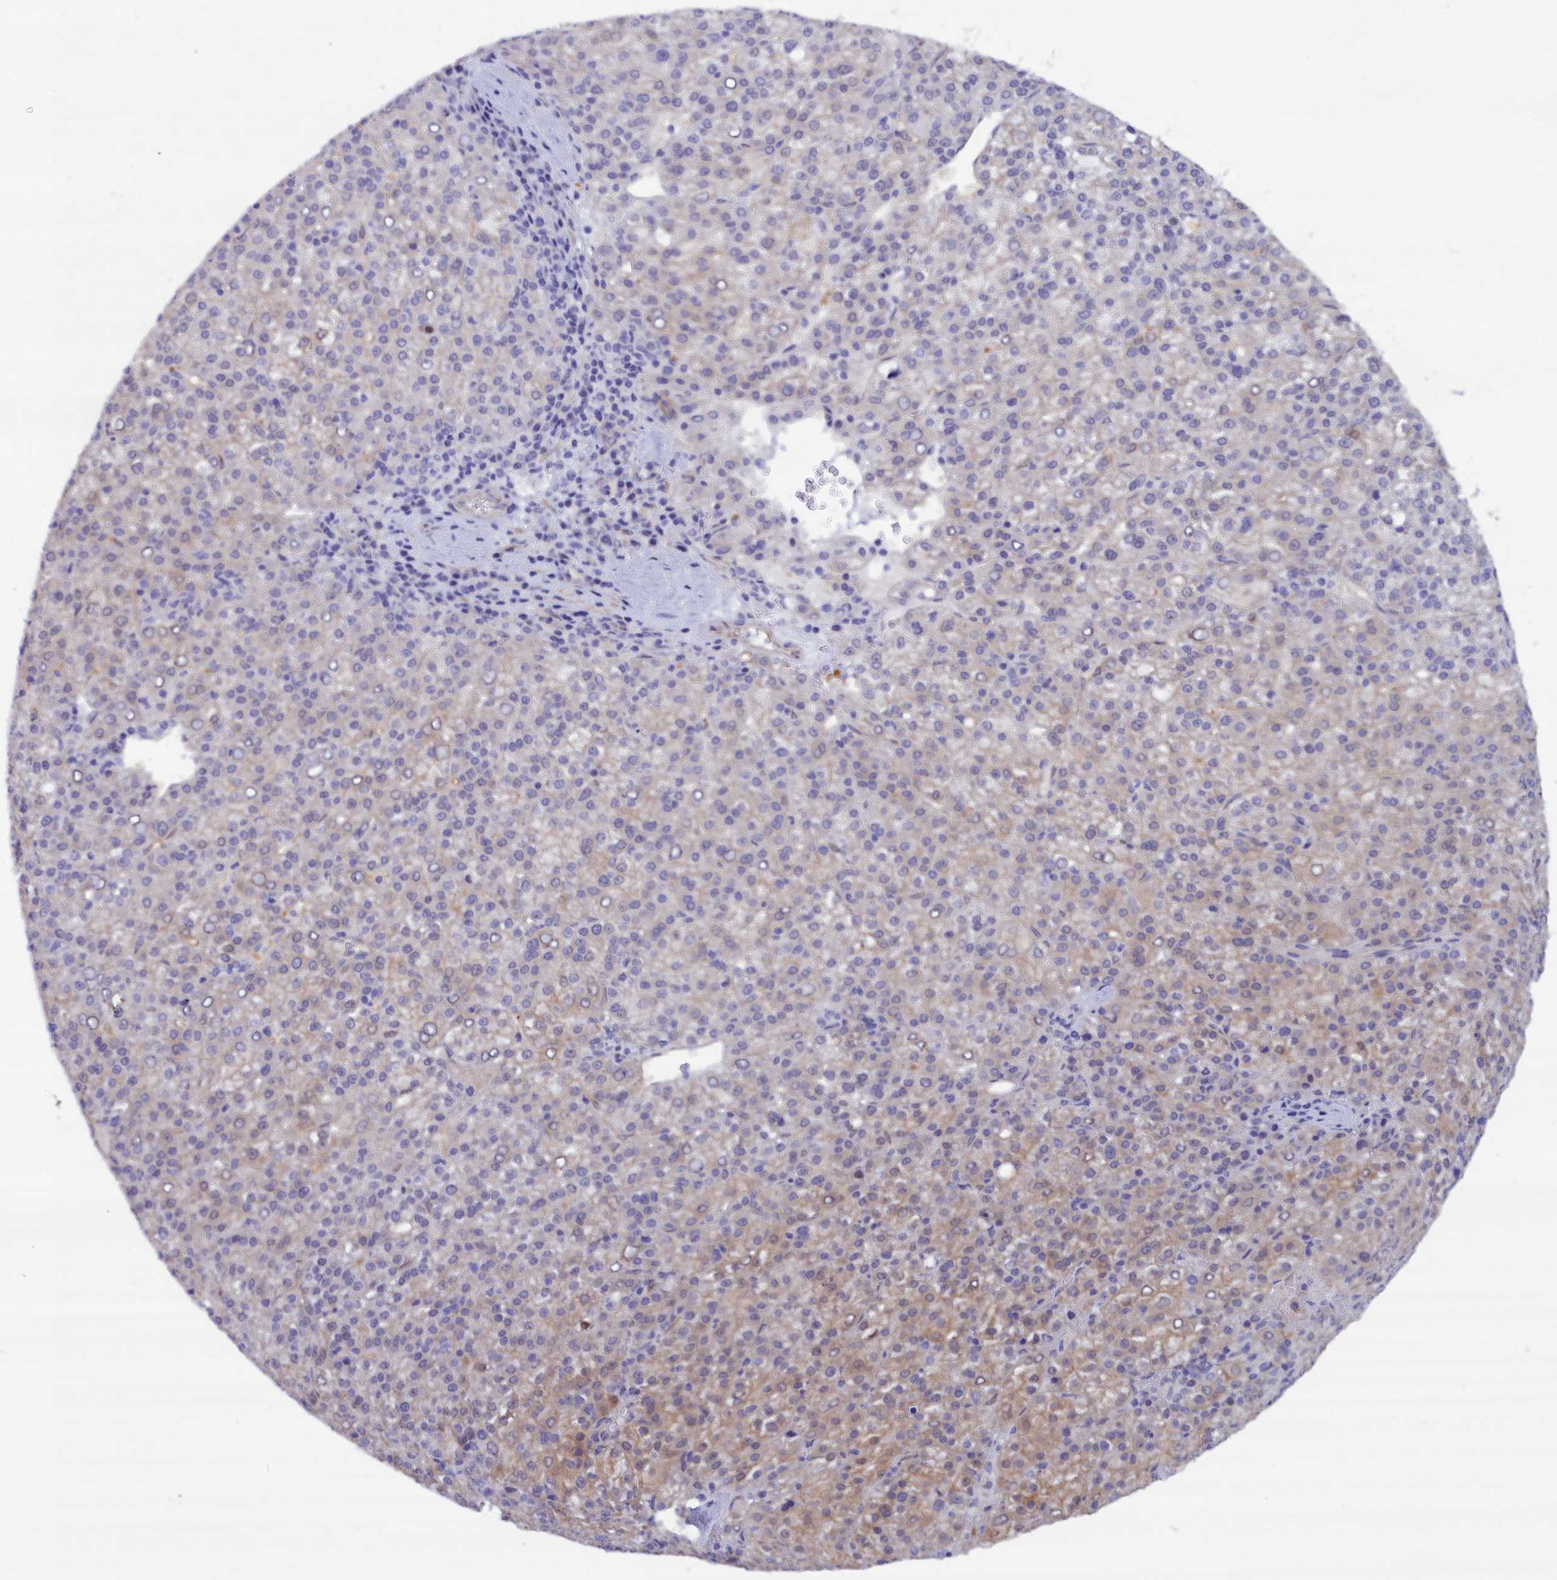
{"staining": {"intensity": "weak", "quantity": "<25%", "location": "cytoplasmic/membranous"}, "tissue": "liver cancer", "cell_type": "Tumor cells", "image_type": "cancer", "snomed": [{"axis": "morphology", "description": "Carcinoma, Hepatocellular, NOS"}, {"axis": "topography", "description": "Liver"}], "caption": "A high-resolution histopathology image shows IHC staining of hepatocellular carcinoma (liver), which demonstrates no significant positivity in tumor cells.", "gene": "ABCC12", "patient": {"sex": "female", "age": 58}}